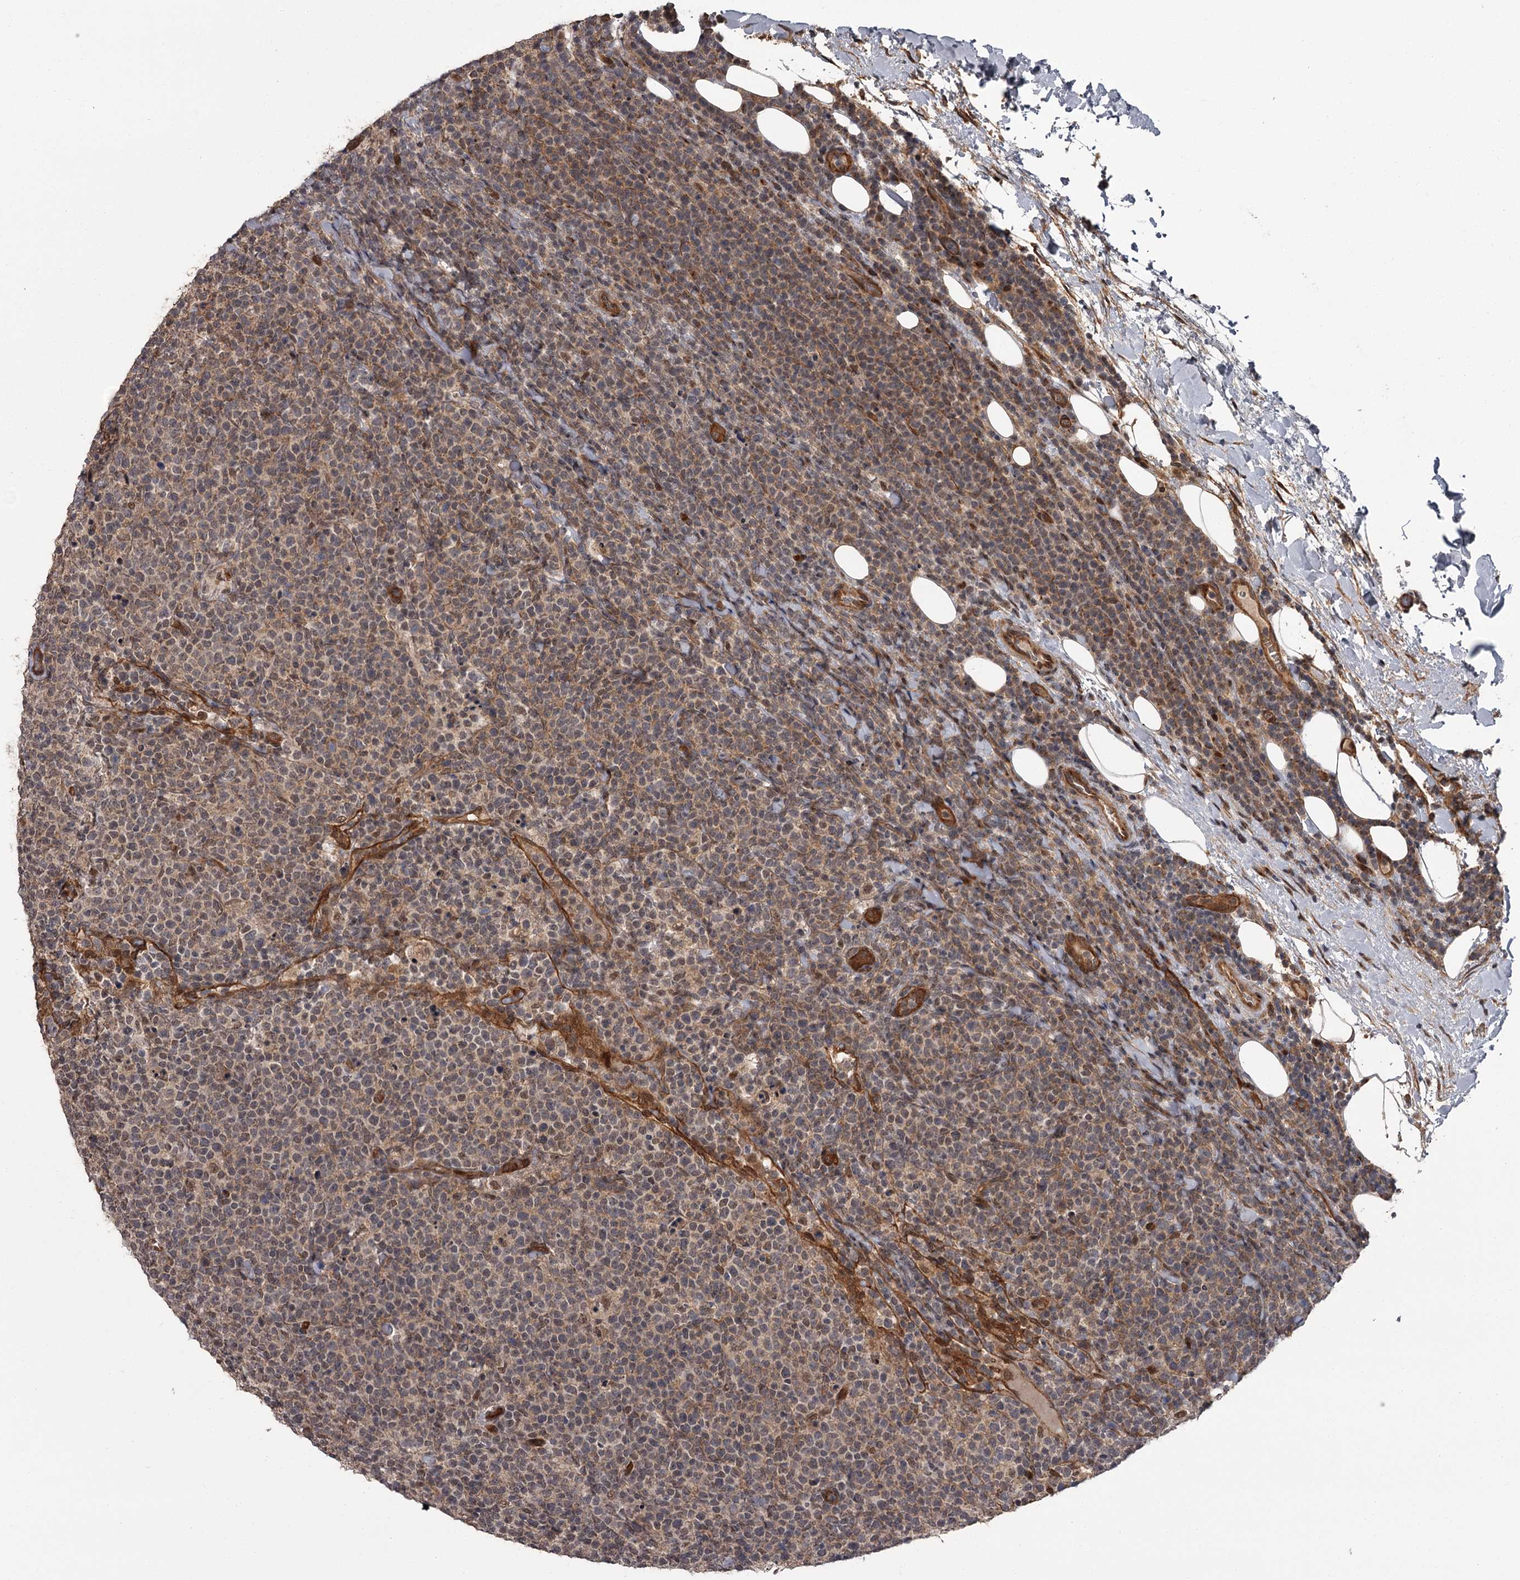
{"staining": {"intensity": "weak", "quantity": "25%-75%", "location": "cytoplasmic/membranous,nuclear"}, "tissue": "lymphoma", "cell_type": "Tumor cells", "image_type": "cancer", "snomed": [{"axis": "morphology", "description": "Malignant lymphoma, non-Hodgkin's type, High grade"}, {"axis": "topography", "description": "Lymph node"}], "caption": "Immunohistochemical staining of high-grade malignant lymphoma, non-Hodgkin's type exhibits weak cytoplasmic/membranous and nuclear protein positivity in about 25%-75% of tumor cells.", "gene": "CDC42EP2", "patient": {"sex": "male", "age": 61}}